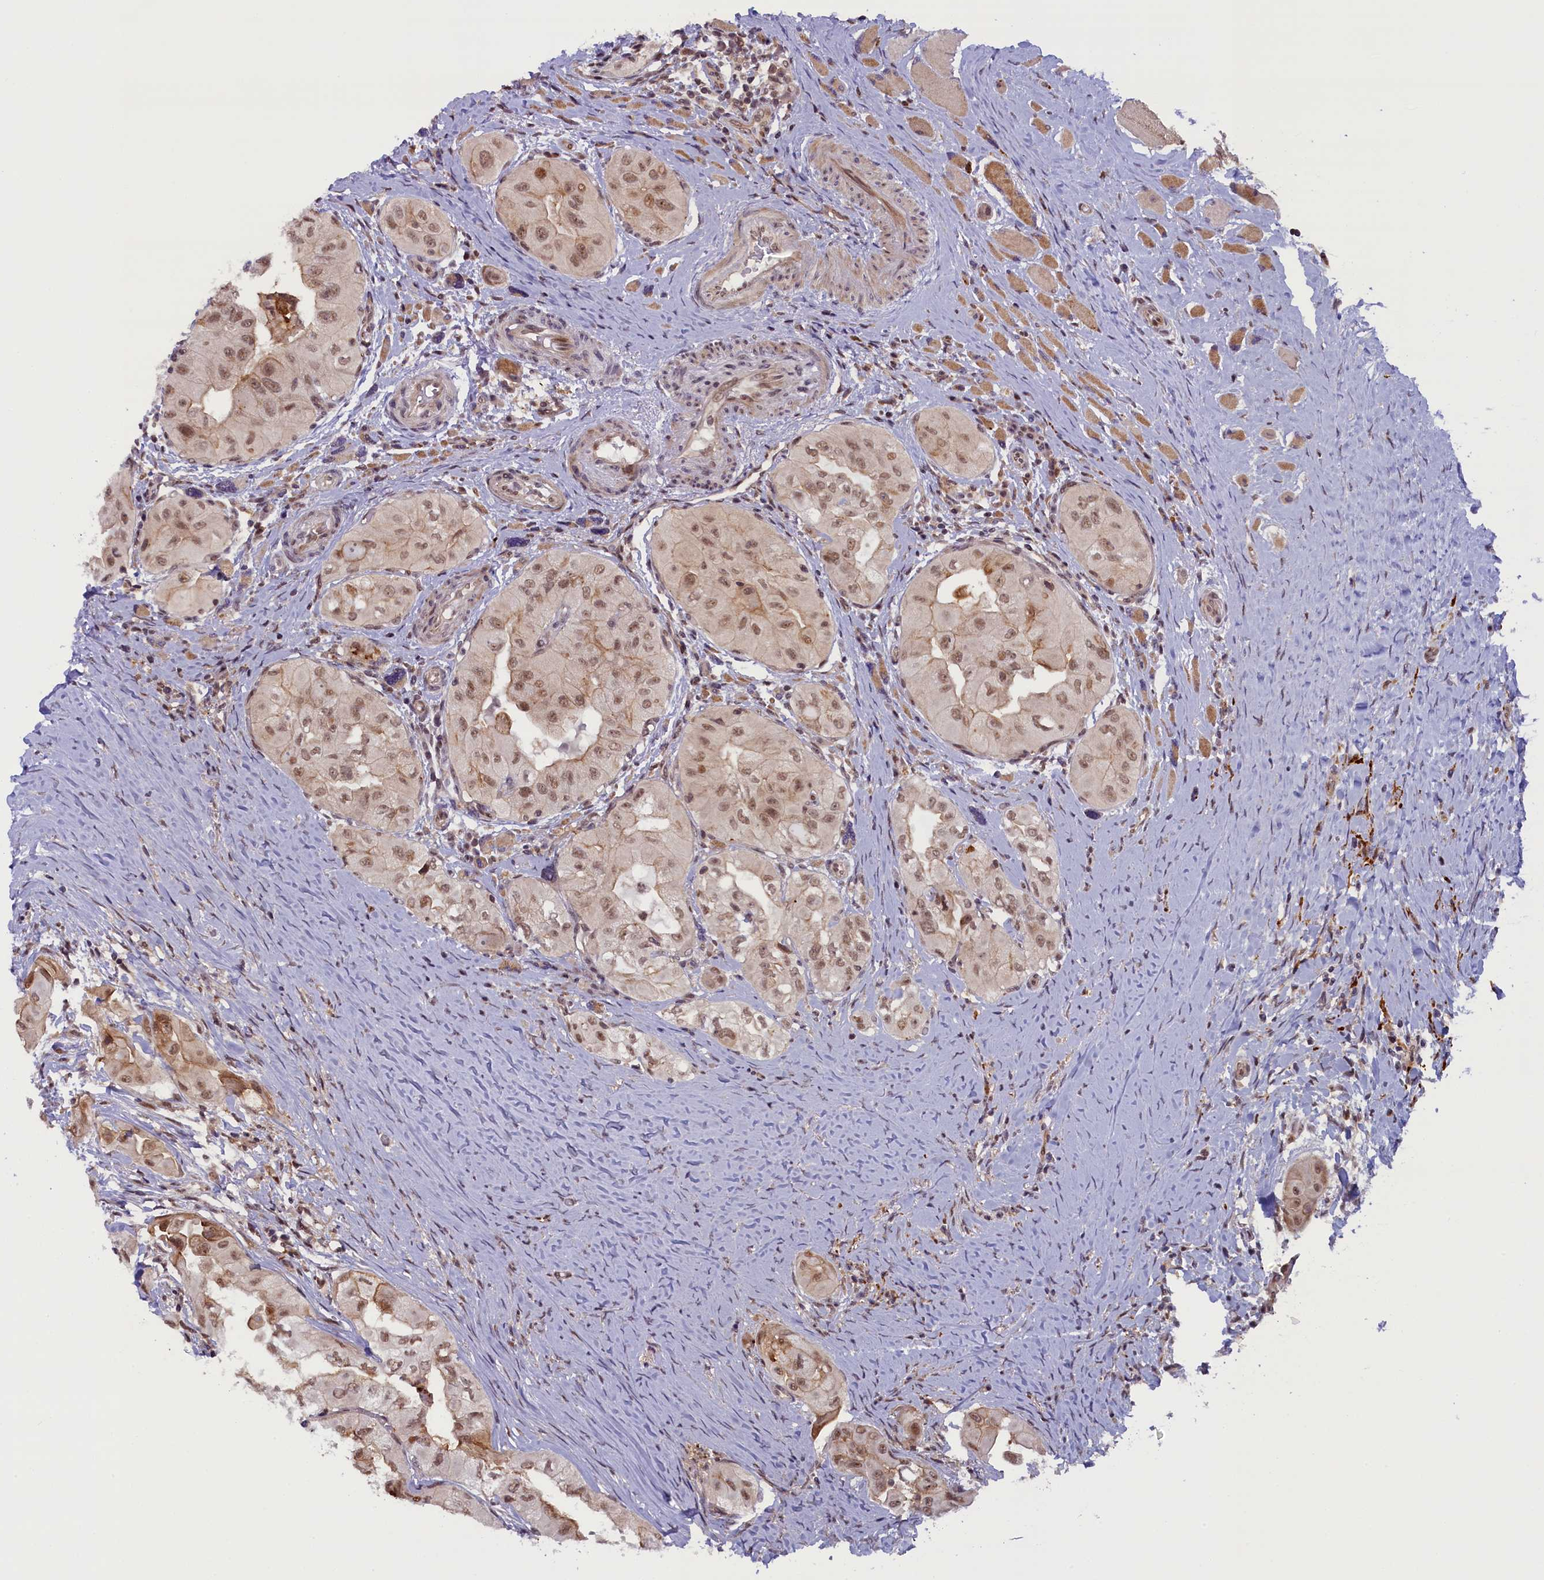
{"staining": {"intensity": "moderate", "quantity": ">75%", "location": "nuclear"}, "tissue": "thyroid cancer", "cell_type": "Tumor cells", "image_type": "cancer", "snomed": [{"axis": "morphology", "description": "Papillary adenocarcinoma, NOS"}, {"axis": "topography", "description": "Thyroid gland"}], "caption": "A medium amount of moderate nuclear expression is appreciated in about >75% of tumor cells in thyroid papillary adenocarcinoma tissue. (DAB IHC with brightfield microscopy, high magnification).", "gene": "FCHO1", "patient": {"sex": "female", "age": 59}}